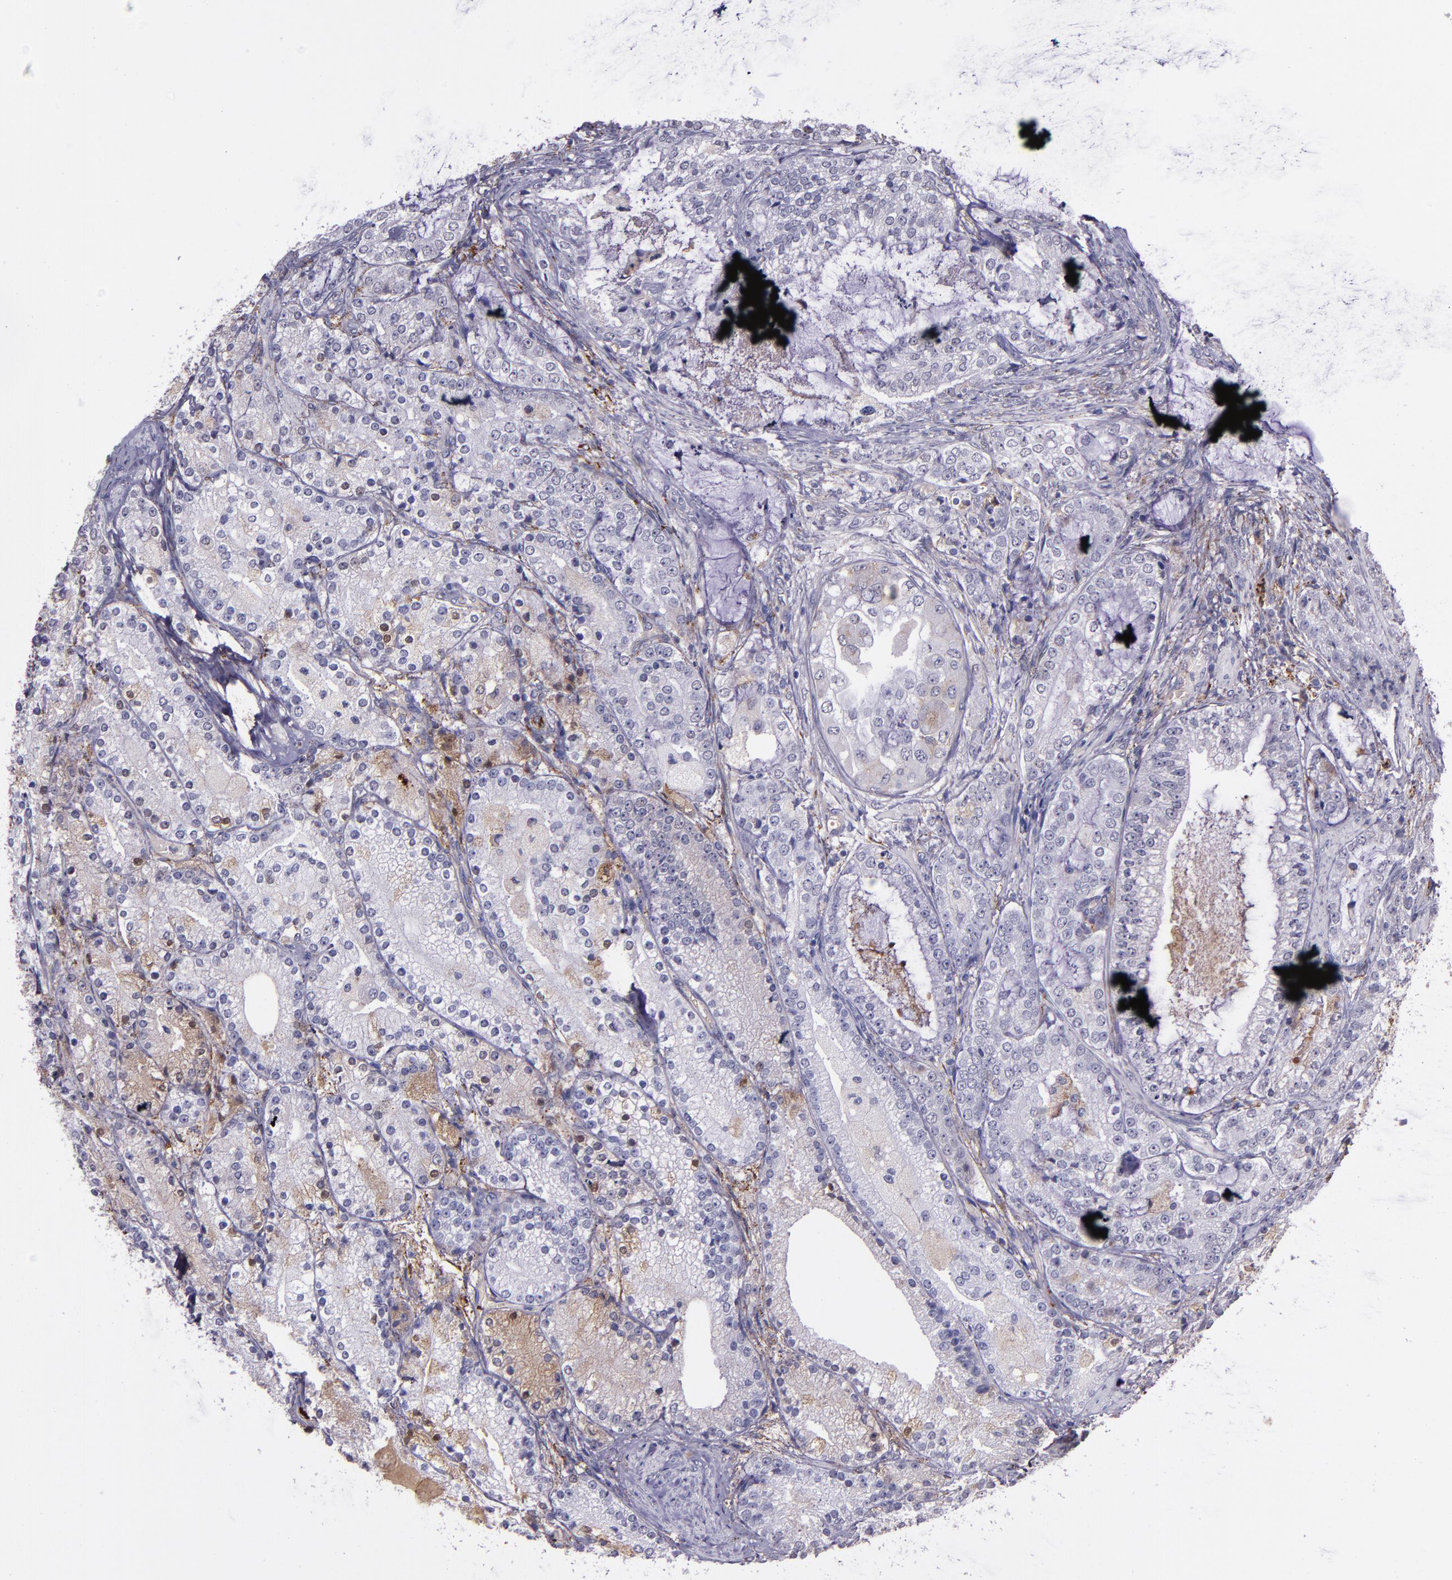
{"staining": {"intensity": "weak", "quantity": "<25%", "location": "cytoplasmic/membranous,nuclear"}, "tissue": "prostate cancer", "cell_type": "Tumor cells", "image_type": "cancer", "snomed": [{"axis": "morphology", "description": "Adenocarcinoma, High grade"}, {"axis": "topography", "description": "Prostate"}], "caption": "Human prostate cancer (adenocarcinoma (high-grade)) stained for a protein using immunohistochemistry reveals no staining in tumor cells.", "gene": "A2M", "patient": {"sex": "male", "age": 63}}